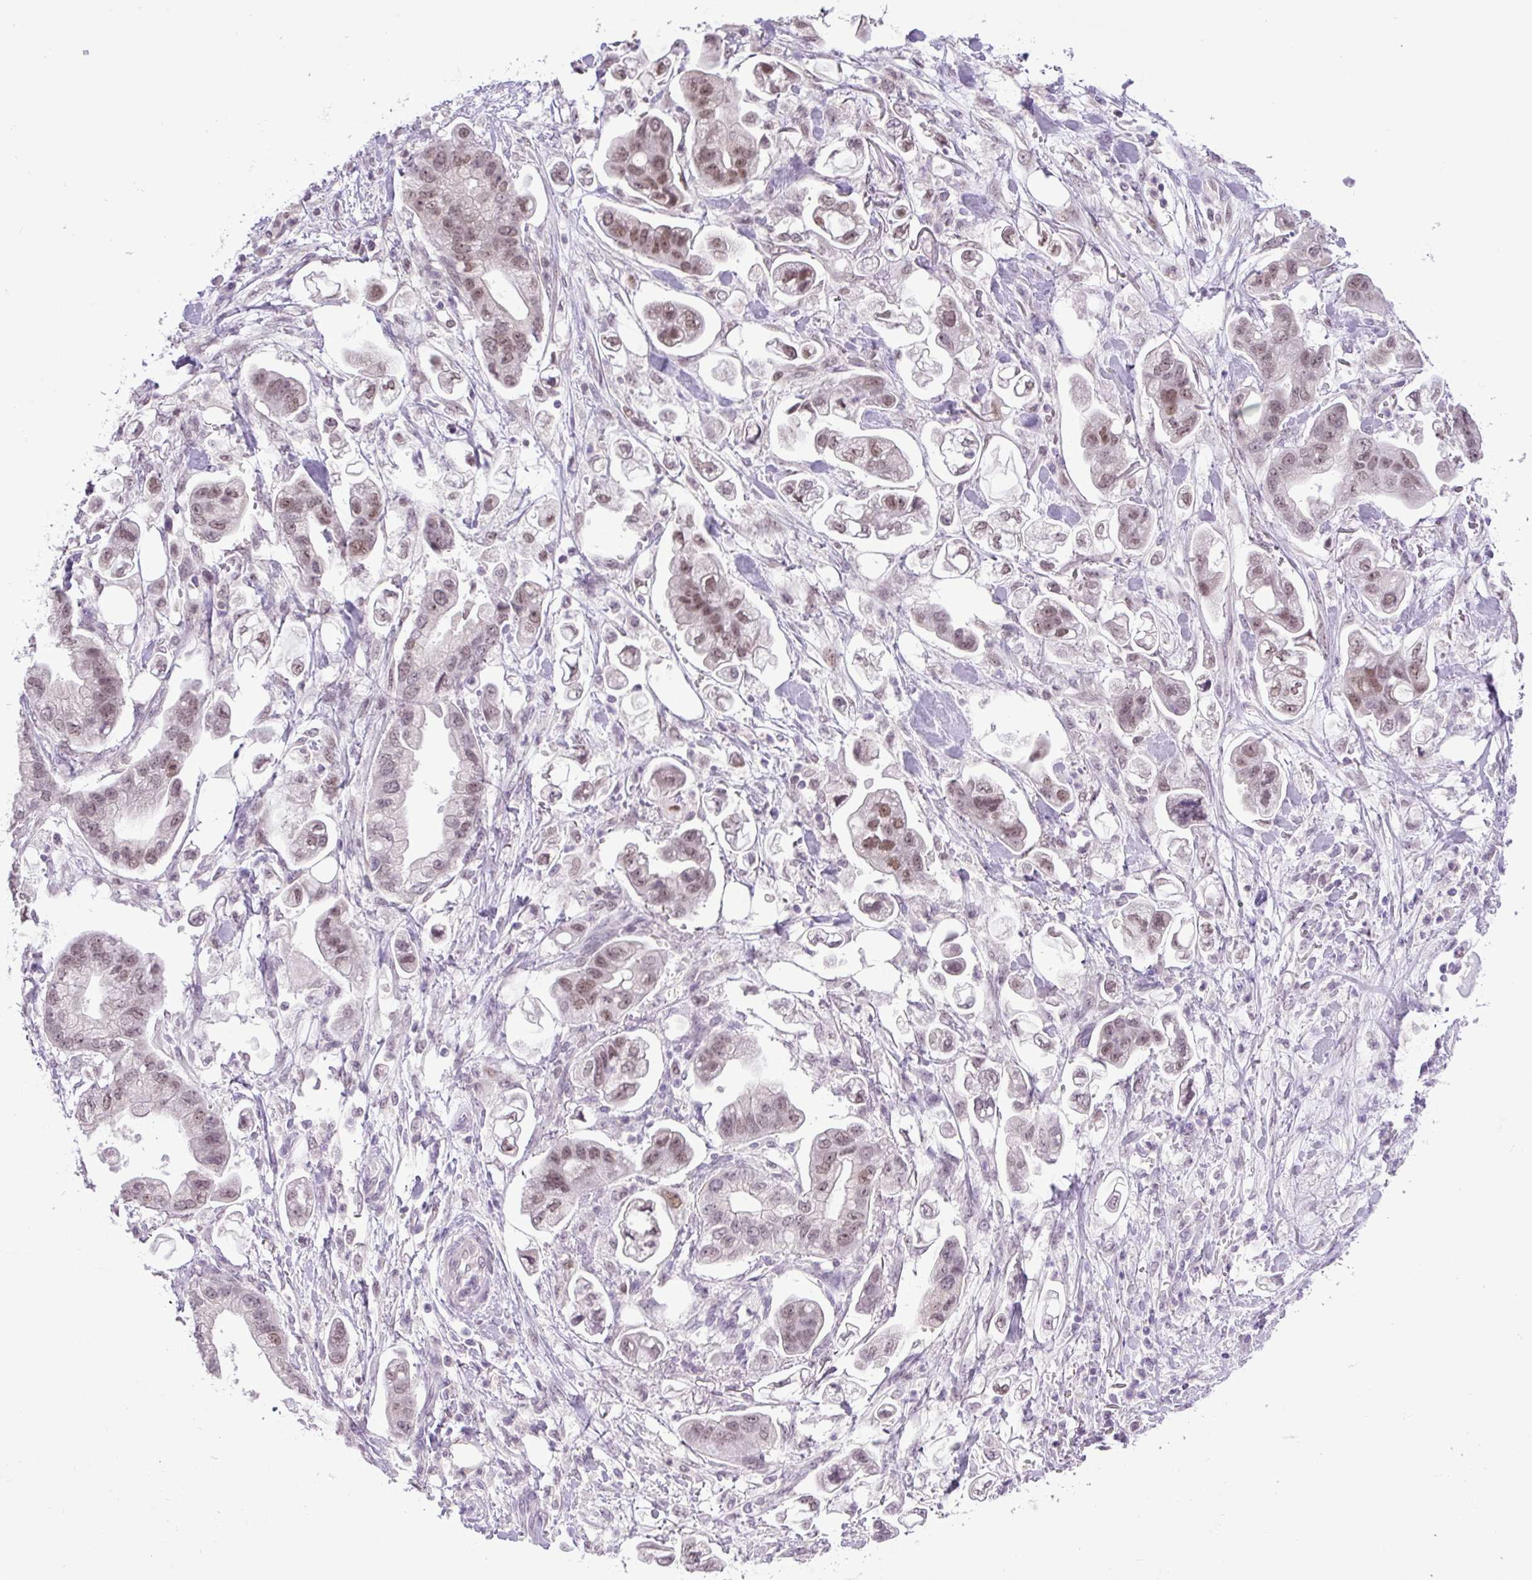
{"staining": {"intensity": "moderate", "quantity": ">75%", "location": "nuclear"}, "tissue": "stomach cancer", "cell_type": "Tumor cells", "image_type": "cancer", "snomed": [{"axis": "morphology", "description": "Adenocarcinoma, NOS"}, {"axis": "topography", "description": "Stomach"}], "caption": "Immunohistochemistry histopathology image of neoplastic tissue: human stomach adenocarcinoma stained using immunohistochemistry (IHC) exhibits medium levels of moderate protein expression localized specifically in the nuclear of tumor cells, appearing as a nuclear brown color.", "gene": "KPNA1", "patient": {"sex": "male", "age": 62}}